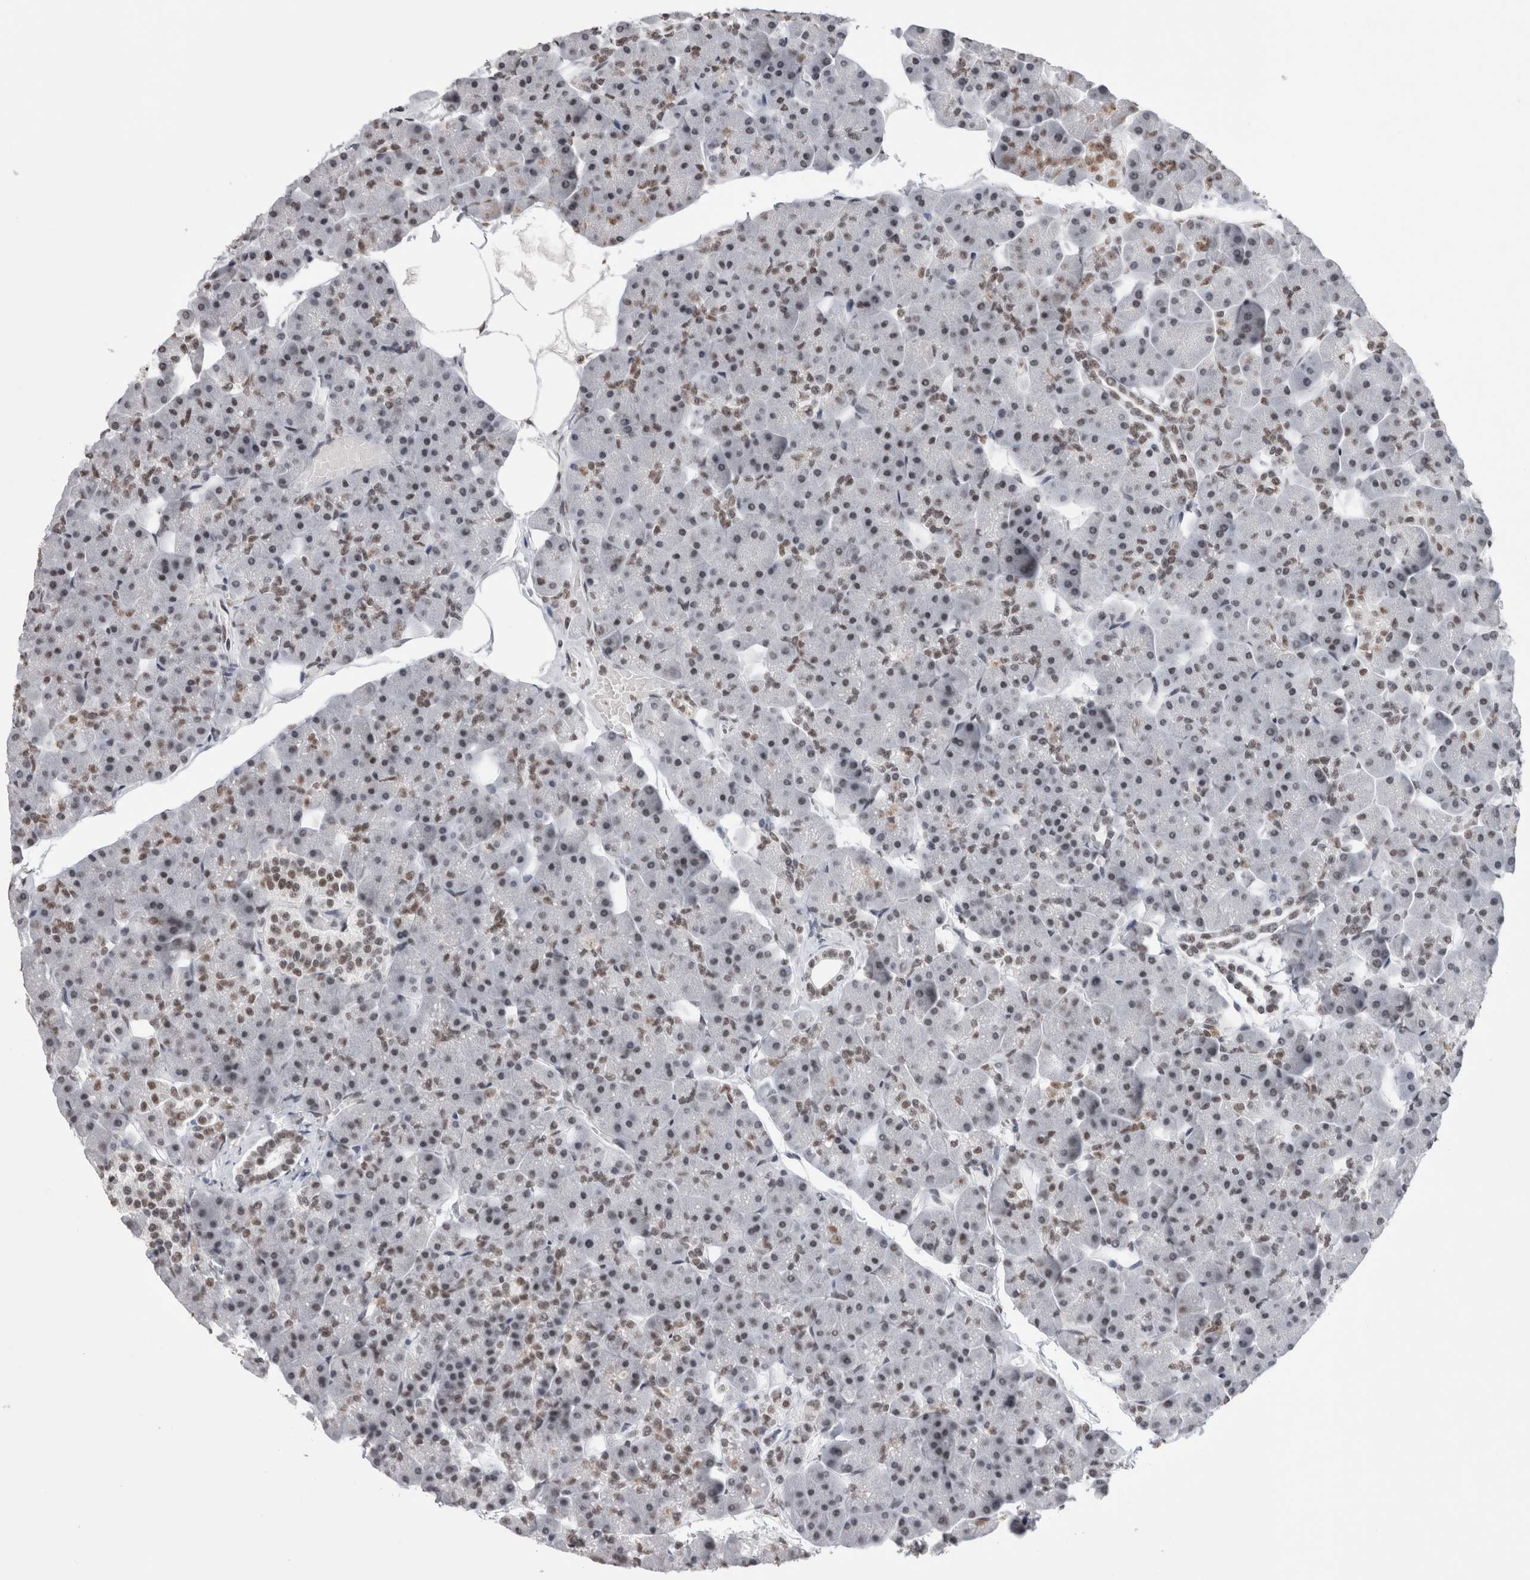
{"staining": {"intensity": "moderate", "quantity": ">75%", "location": "nuclear"}, "tissue": "pancreas", "cell_type": "Exocrine glandular cells", "image_type": "normal", "snomed": [{"axis": "morphology", "description": "Normal tissue, NOS"}, {"axis": "topography", "description": "Pancreas"}], "caption": "A histopathology image showing moderate nuclear positivity in about >75% of exocrine glandular cells in benign pancreas, as visualized by brown immunohistochemical staining.", "gene": "SMC1A", "patient": {"sex": "male", "age": 35}}